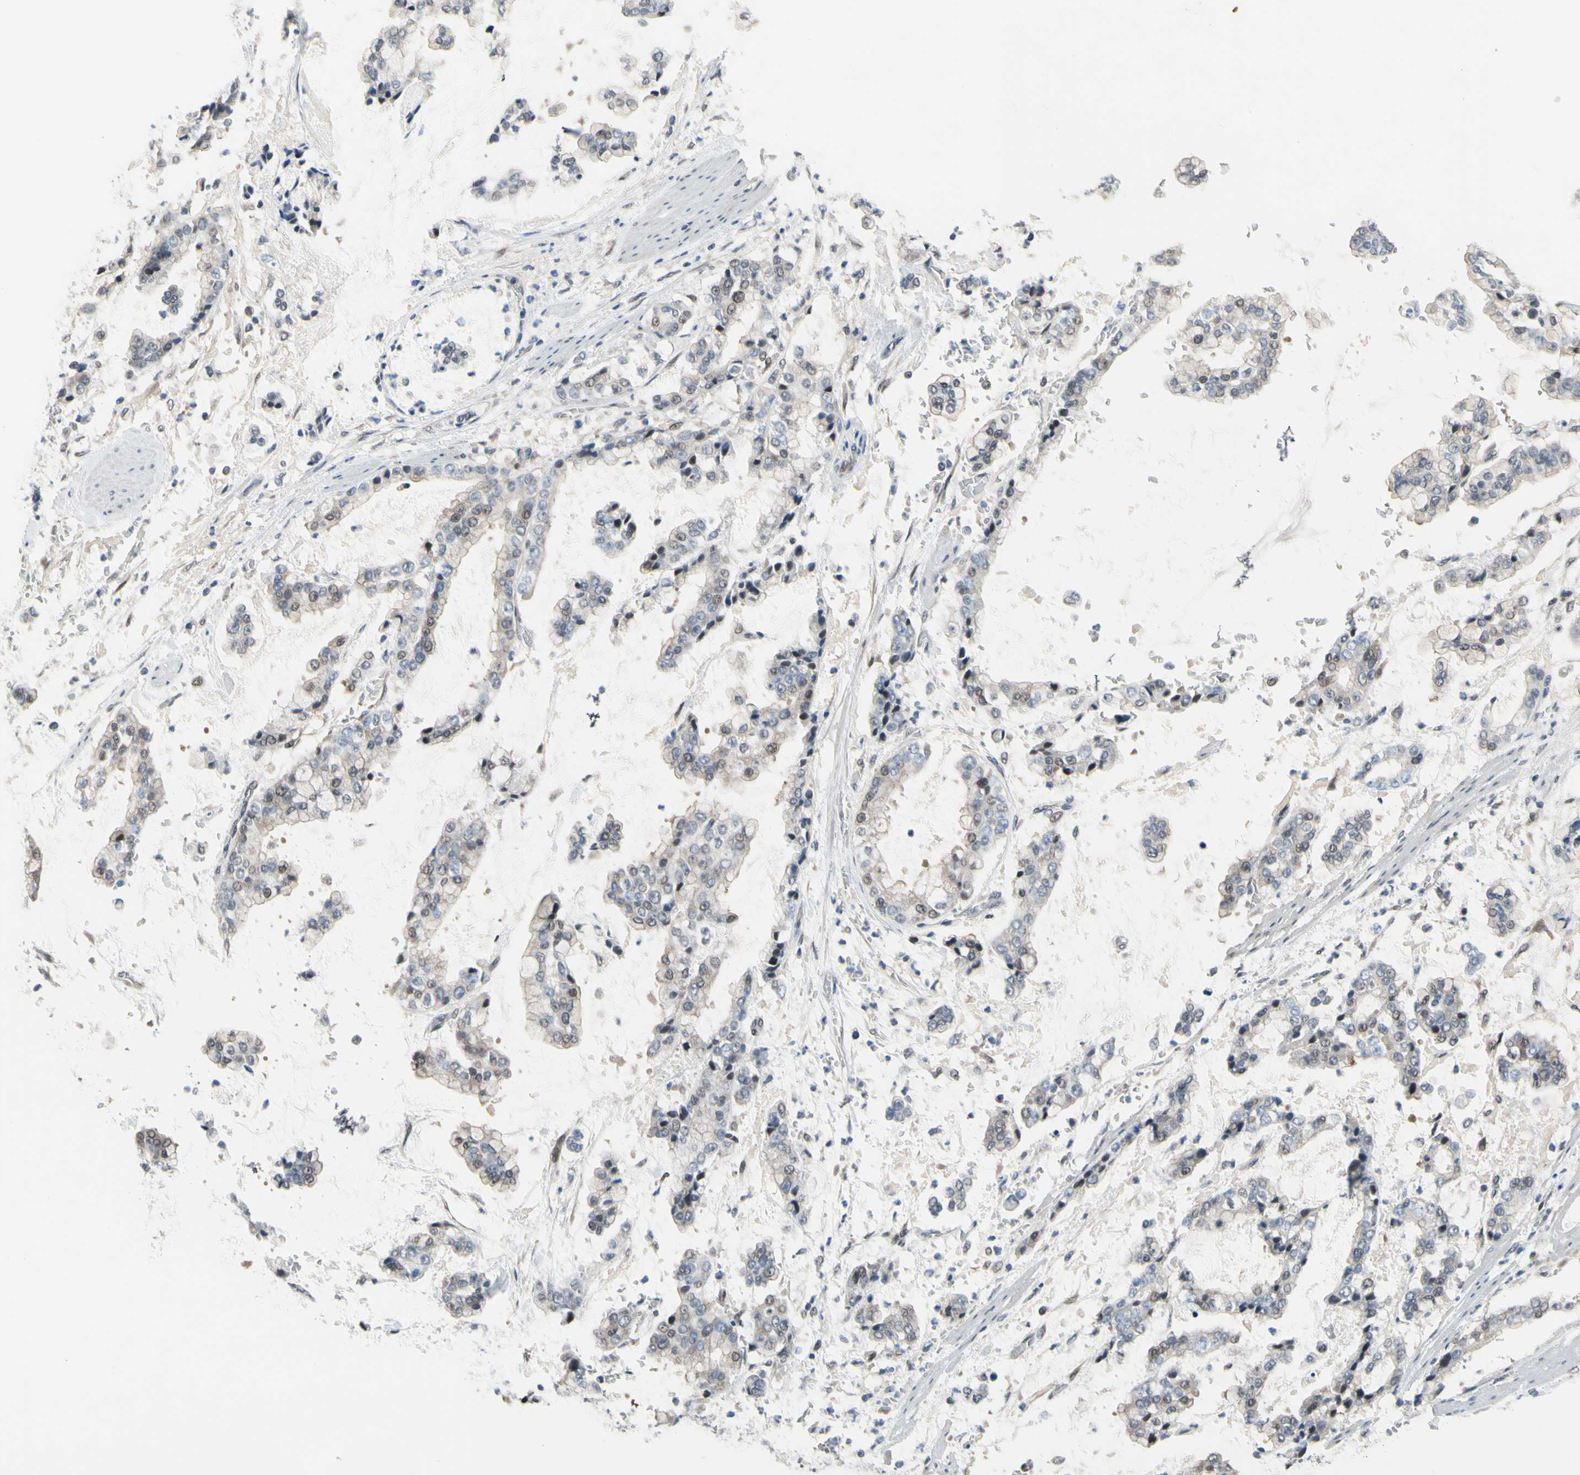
{"staining": {"intensity": "weak", "quantity": "<25%", "location": "nuclear"}, "tissue": "stomach cancer", "cell_type": "Tumor cells", "image_type": "cancer", "snomed": [{"axis": "morphology", "description": "Normal tissue, NOS"}, {"axis": "morphology", "description": "Adenocarcinoma, NOS"}, {"axis": "topography", "description": "Stomach, upper"}, {"axis": "topography", "description": "Stomach"}], "caption": "Protein analysis of stomach adenocarcinoma exhibits no significant positivity in tumor cells.", "gene": "HSPA4", "patient": {"sex": "male", "age": 76}}